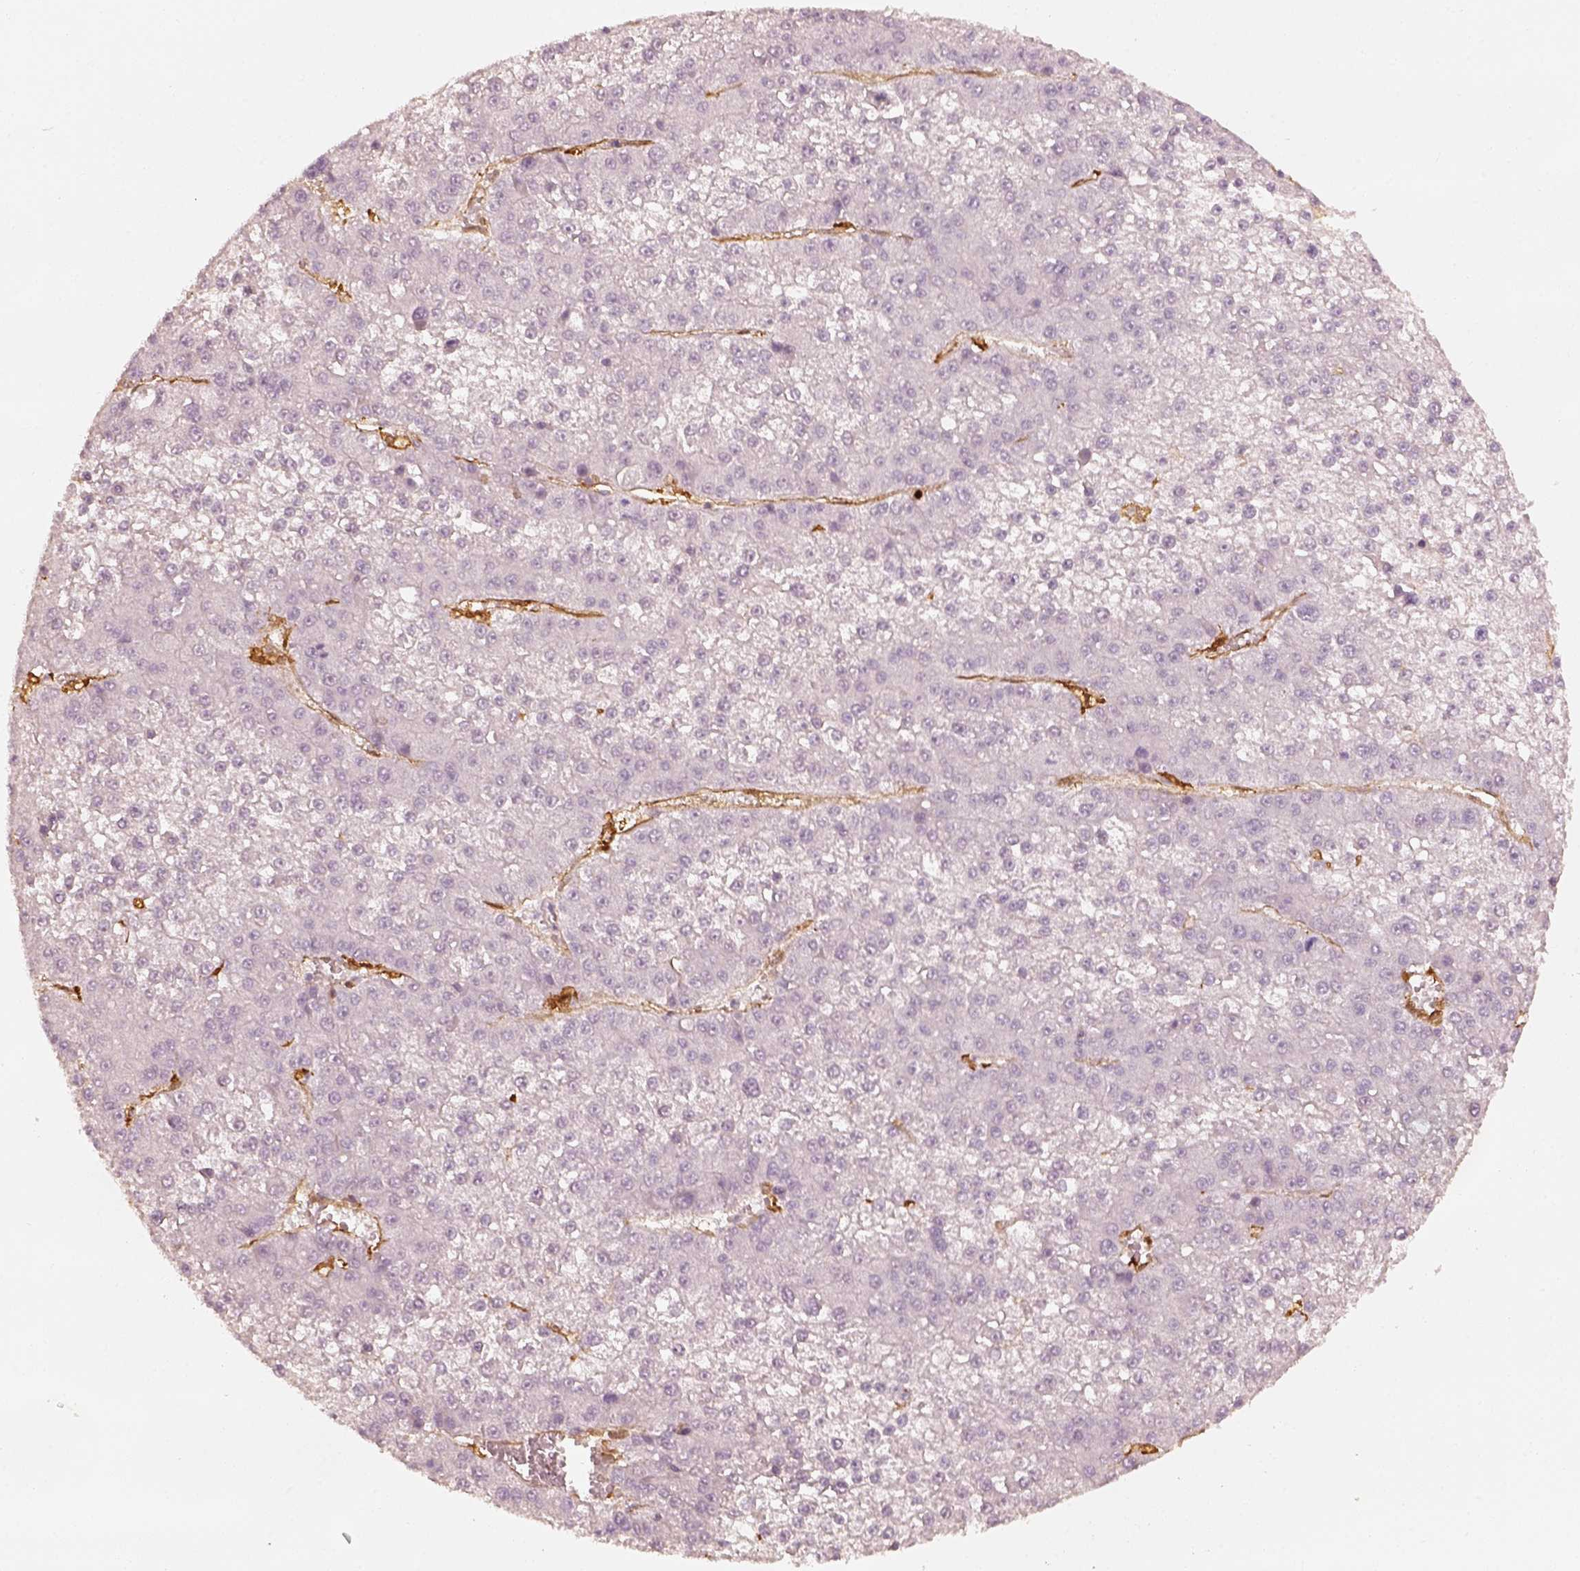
{"staining": {"intensity": "negative", "quantity": "none", "location": "none"}, "tissue": "liver cancer", "cell_type": "Tumor cells", "image_type": "cancer", "snomed": [{"axis": "morphology", "description": "Carcinoma, Hepatocellular, NOS"}, {"axis": "topography", "description": "Liver"}], "caption": "Tumor cells are negative for protein expression in human hepatocellular carcinoma (liver).", "gene": "FSCN1", "patient": {"sex": "female", "age": 73}}